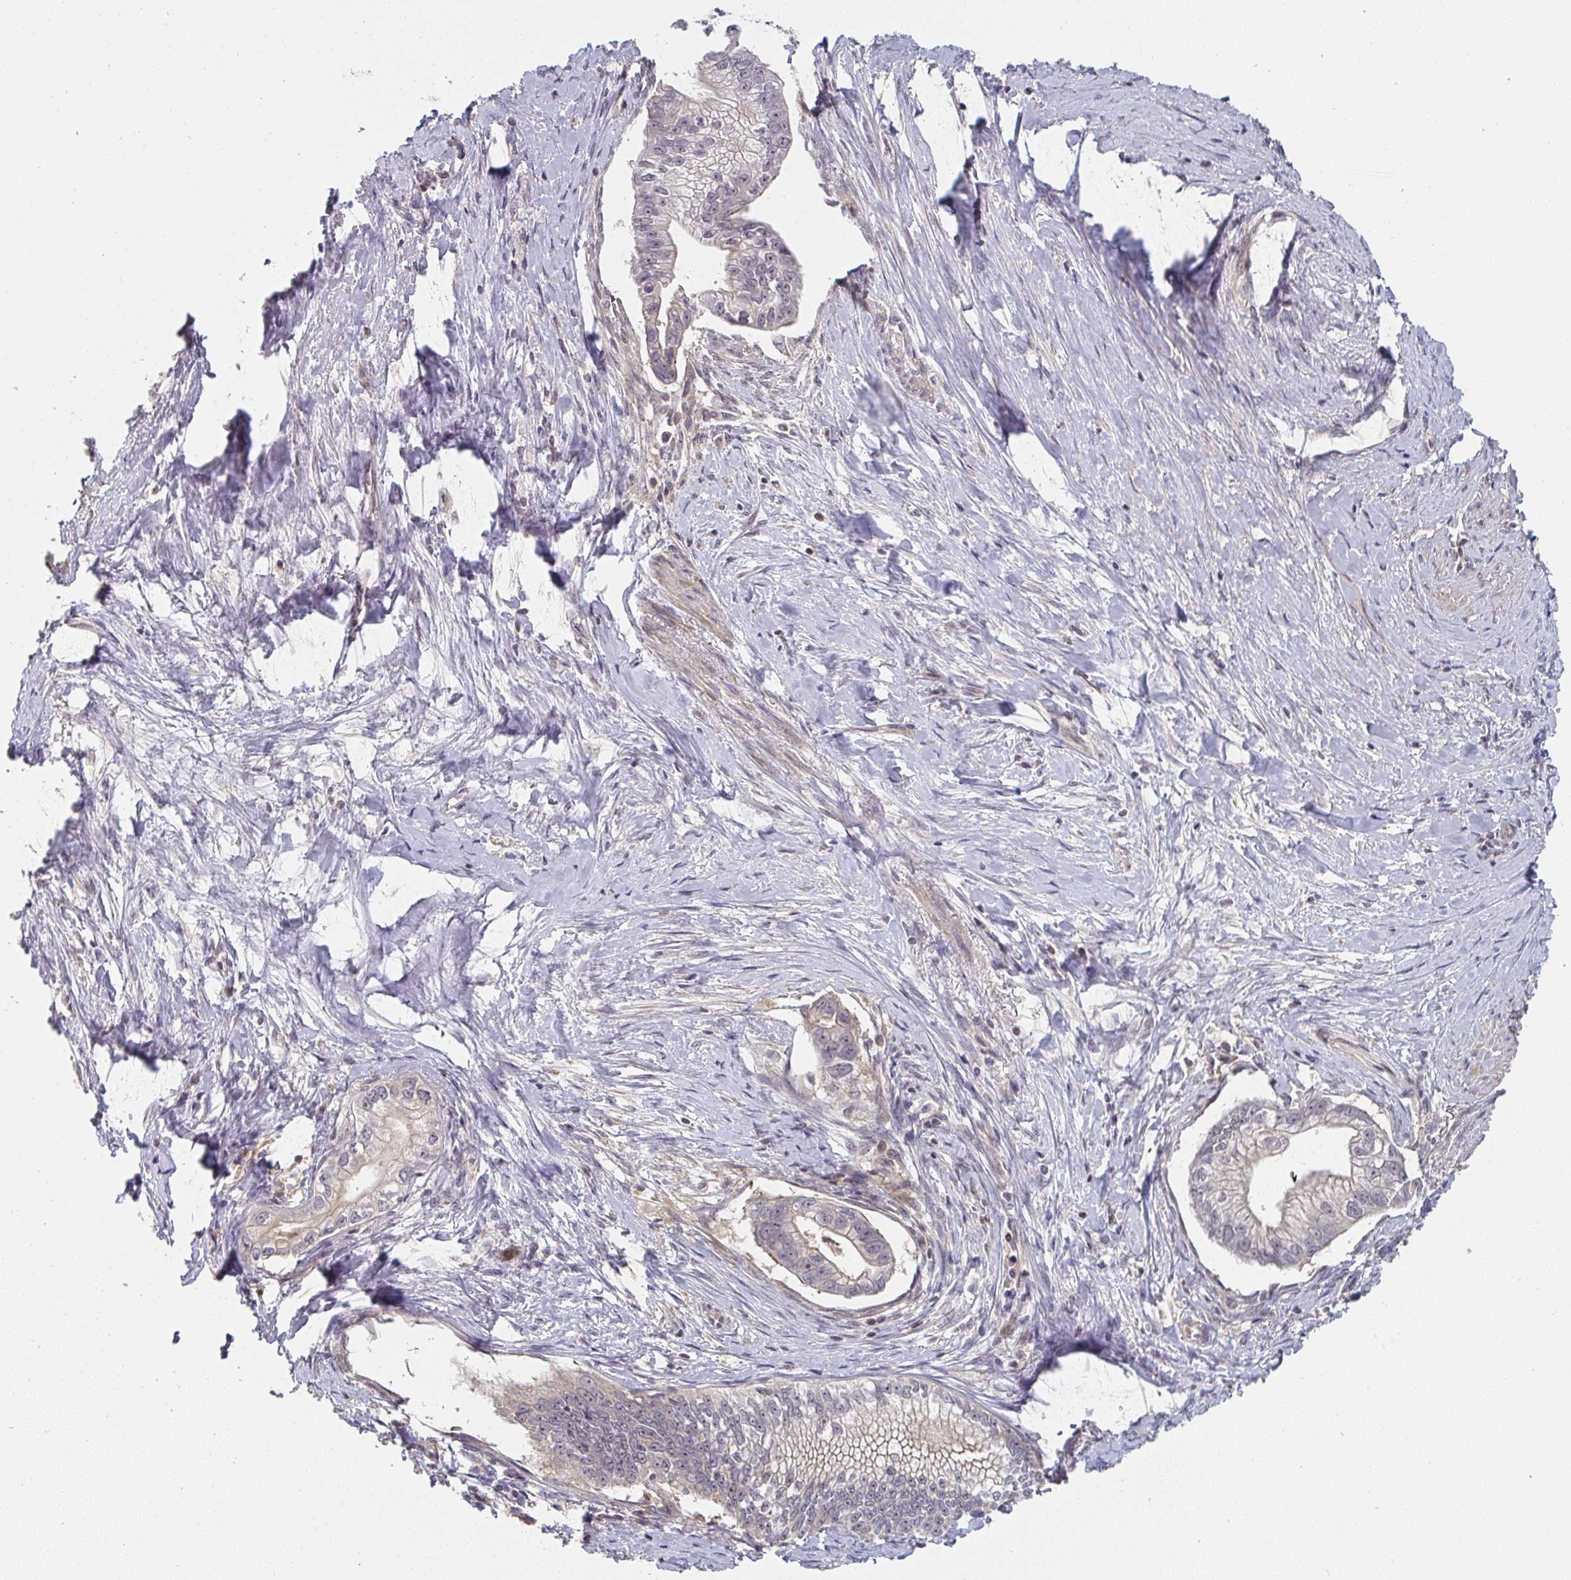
{"staining": {"intensity": "weak", "quantity": "25%-75%", "location": "cytoplasmic/membranous"}, "tissue": "pancreatic cancer", "cell_type": "Tumor cells", "image_type": "cancer", "snomed": [{"axis": "morphology", "description": "Adenocarcinoma, NOS"}, {"axis": "topography", "description": "Pancreas"}], "caption": "This histopathology image shows IHC staining of human pancreatic cancer, with low weak cytoplasmic/membranous staining in about 25%-75% of tumor cells.", "gene": "RANGRF", "patient": {"sex": "male", "age": 70}}